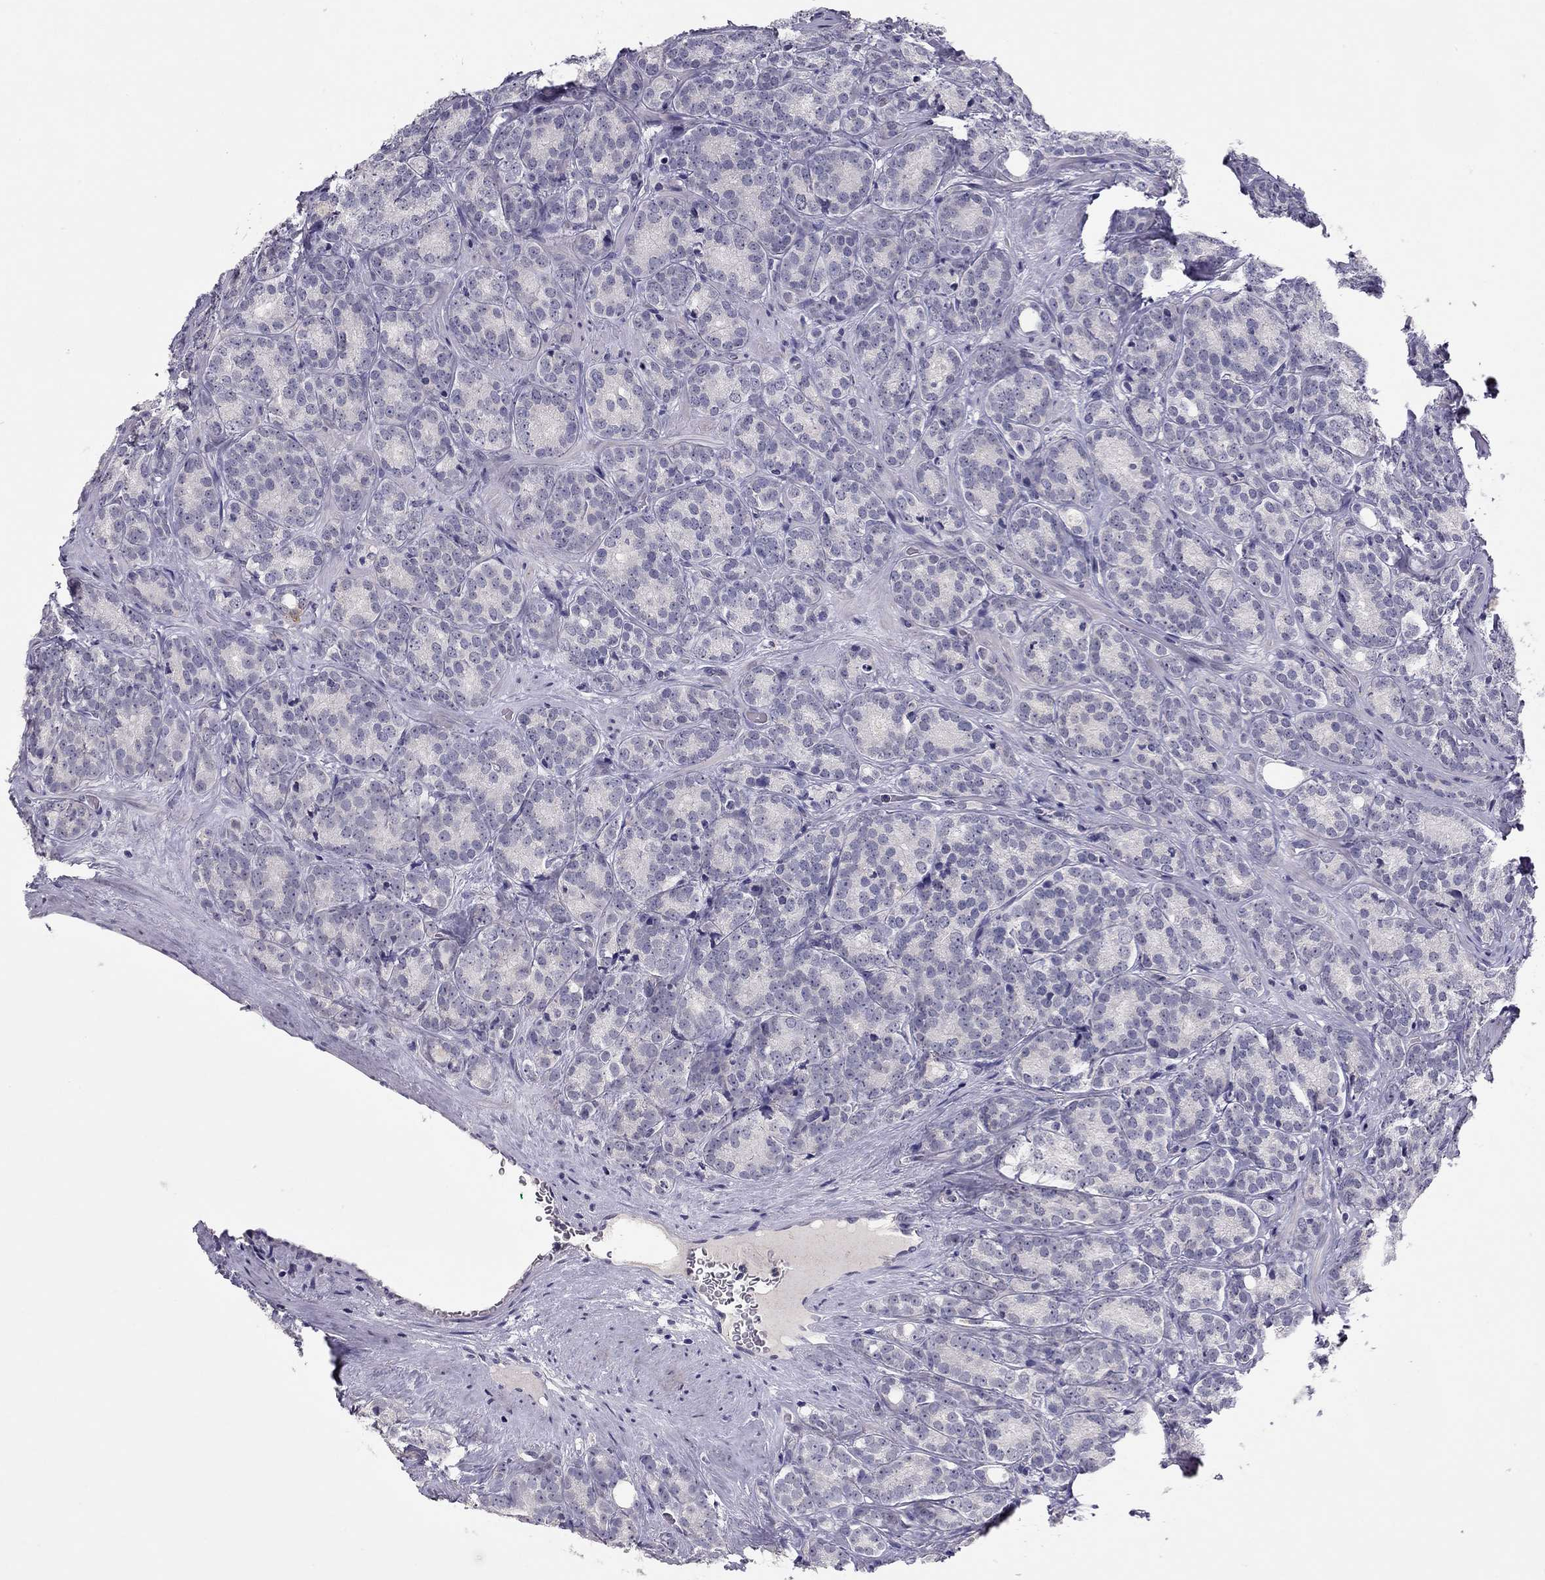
{"staining": {"intensity": "negative", "quantity": "none", "location": "none"}, "tissue": "prostate cancer", "cell_type": "Tumor cells", "image_type": "cancer", "snomed": [{"axis": "morphology", "description": "Adenocarcinoma, NOS"}, {"axis": "topography", "description": "Prostate"}], "caption": "The histopathology image shows no significant staining in tumor cells of prostate cancer. Brightfield microscopy of immunohistochemistry (IHC) stained with DAB (3,3'-diaminobenzidine) (brown) and hematoxylin (blue), captured at high magnification.", "gene": "ADORA2A", "patient": {"sex": "male", "age": 71}}